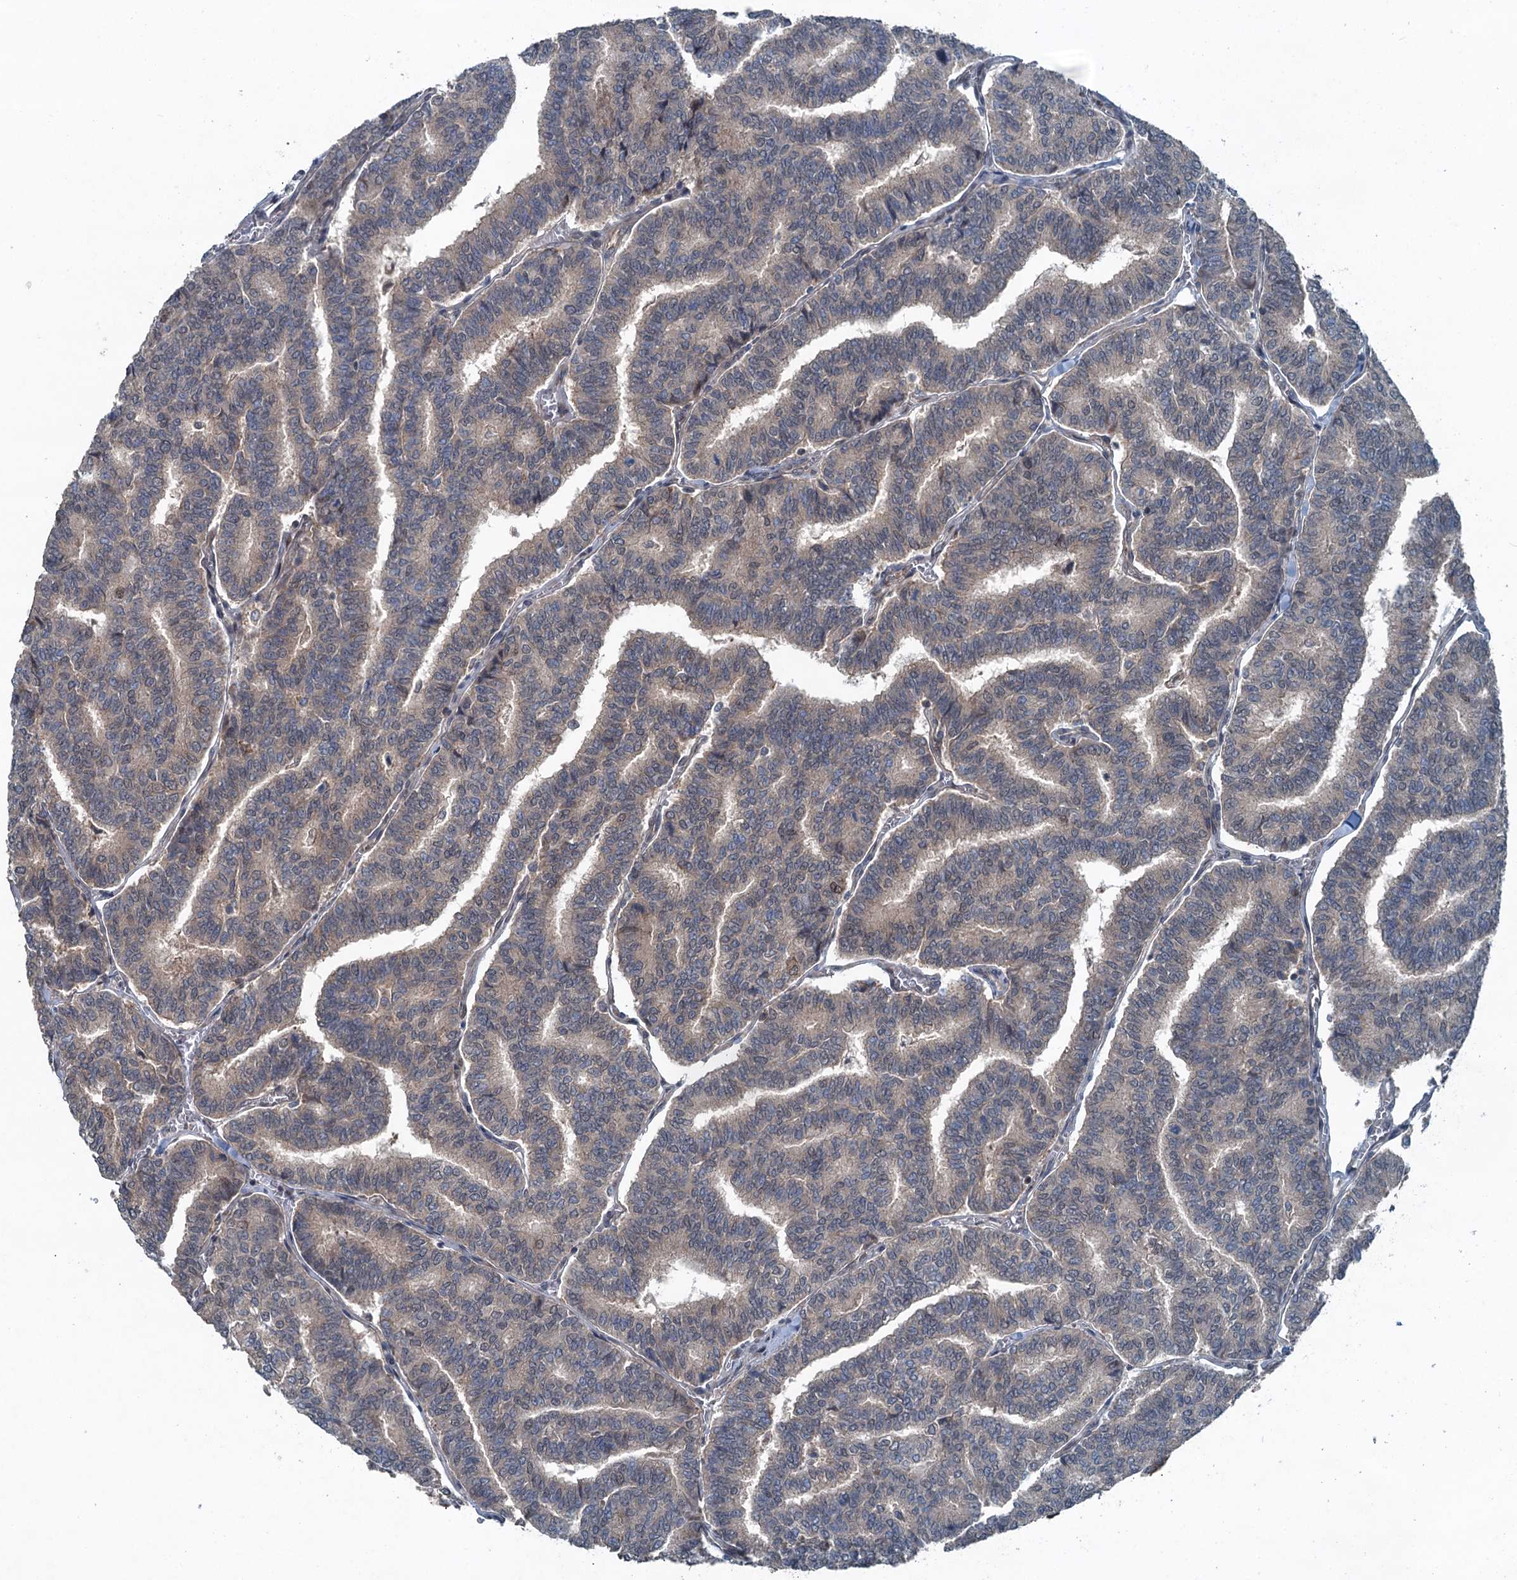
{"staining": {"intensity": "negative", "quantity": "none", "location": "none"}, "tissue": "thyroid cancer", "cell_type": "Tumor cells", "image_type": "cancer", "snomed": [{"axis": "morphology", "description": "Papillary adenocarcinoma, NOS"}, {"axis": "topography", "description": "Thyroid gland"}], "caption": "Immunohistochemistry photomicrograph of human papillary adenocarcinoma (thyroid) stained for a protein (brown), which reveals no expression in tumor cells.", "gene": "TRAPPC8", "patient": {"sex": "female", "age": 35}}